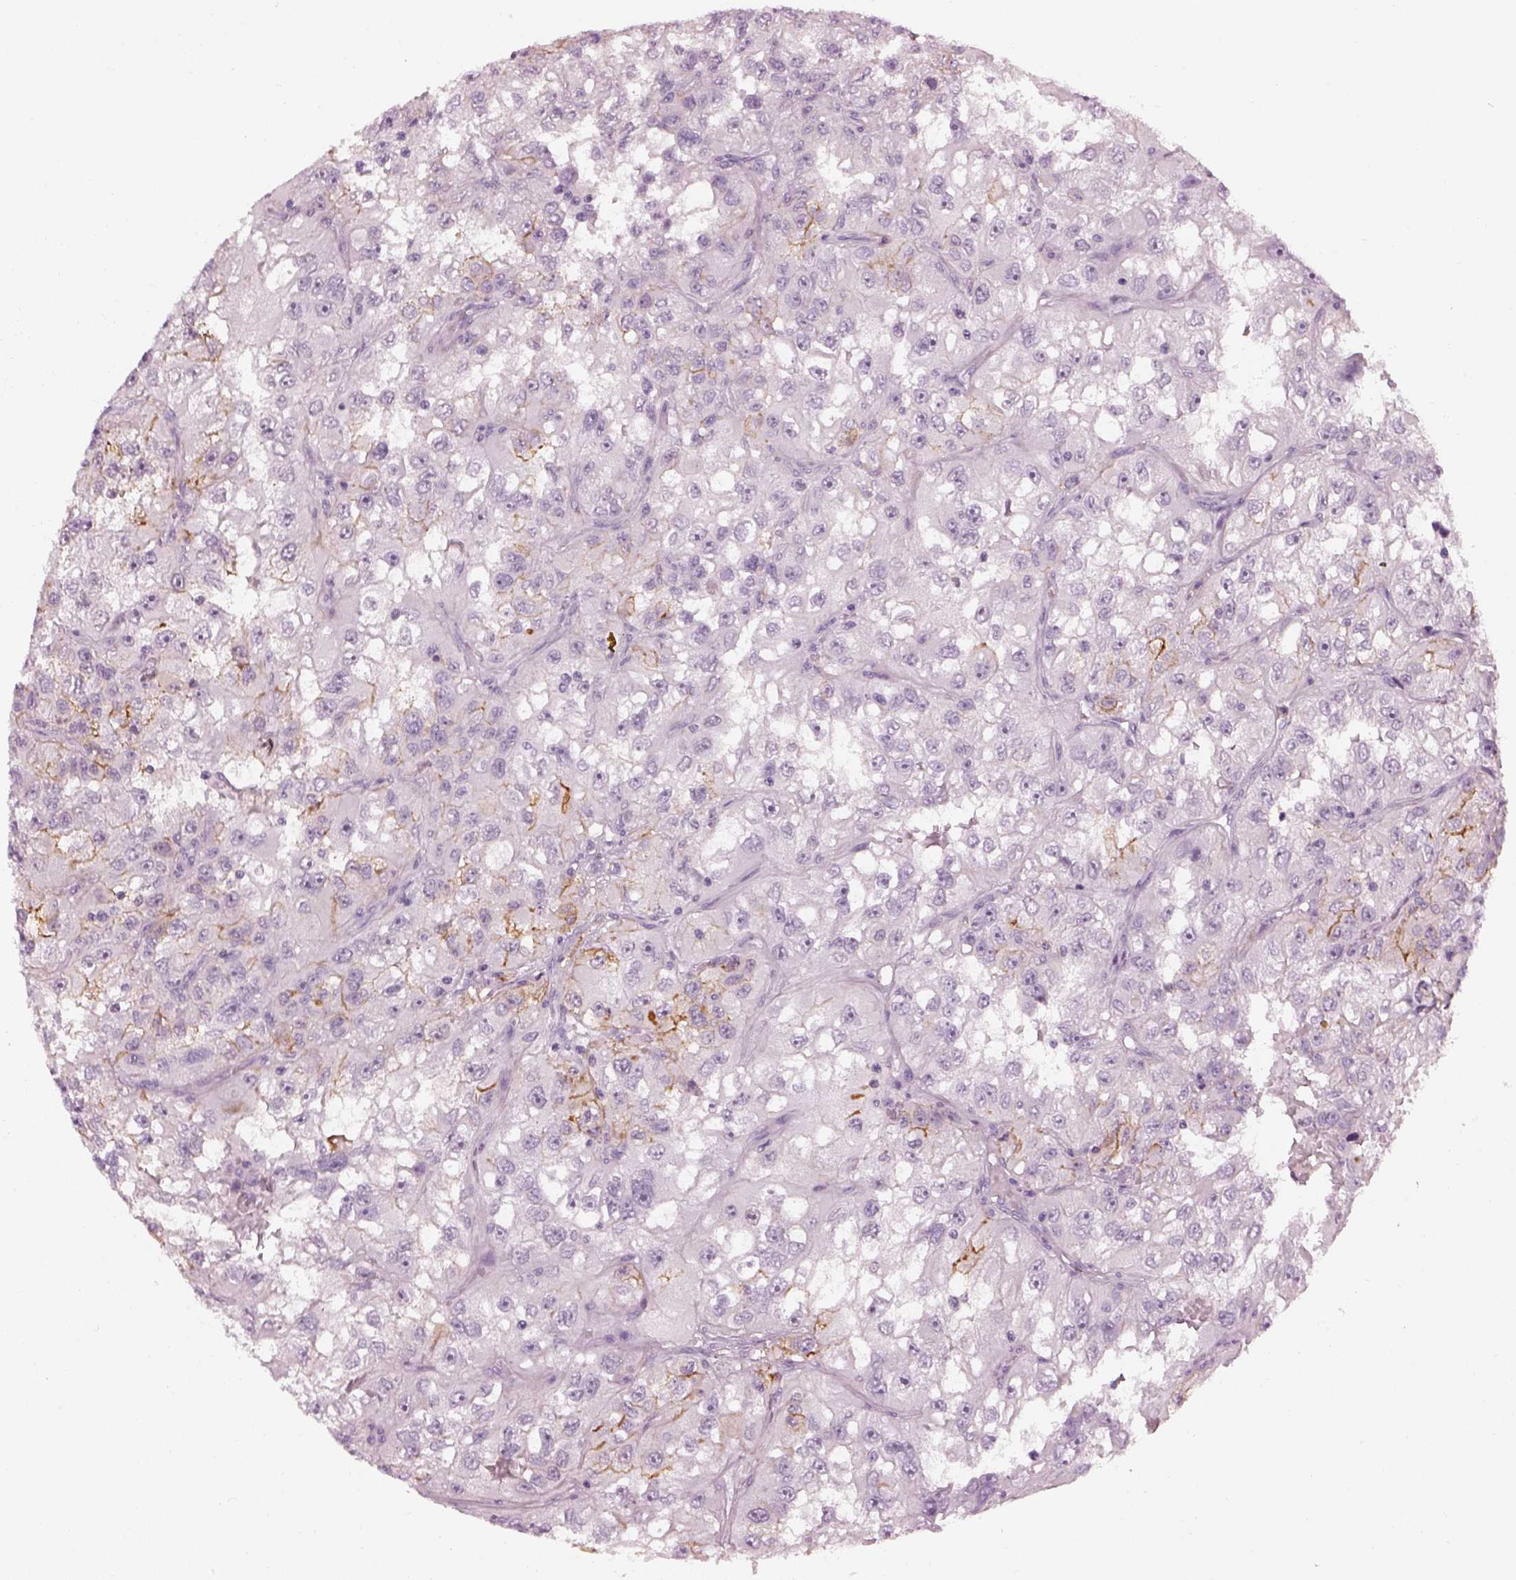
{"staining": {"intensity": "negative", "quantity": "none", "location": "none"}, "tissue": "renal cancer", "cell_type": "Tumor cells", "image_type": "cancer", "snomed": [{"axis": "morphology", "description": "Adenocarcinoma, NOS"}, {"axis": "topography", "description": "Kidney"}], "caption": "A high-resolution photomicrograph shows immunohistochemistry staining of renal cancer, which demonstrates no significant expression in tumor cells.", "gene": "ADGRG2", "patient": {"sex": "male", "age": 64}}